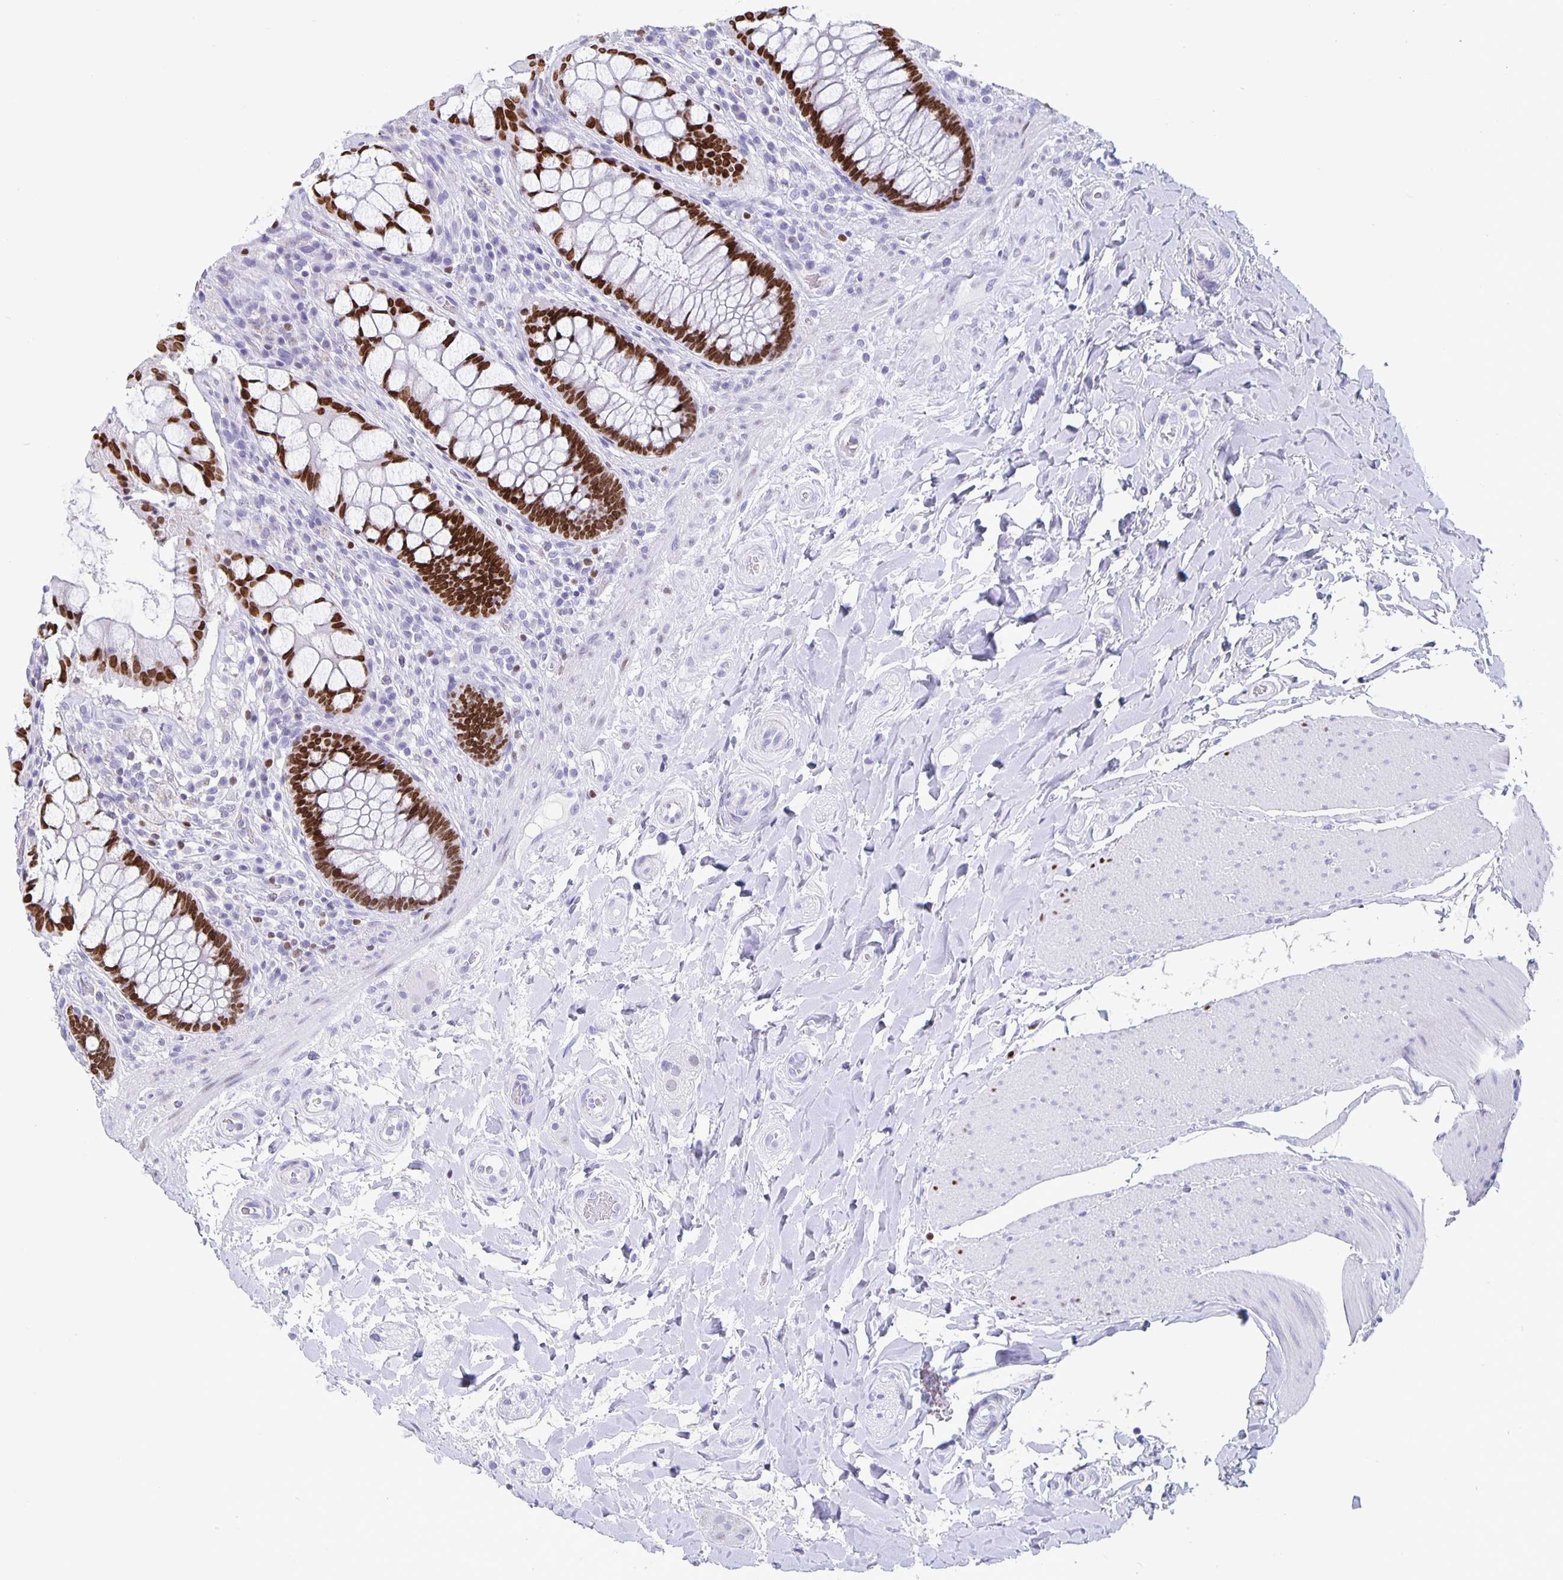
{"staining": {"intensity": "strong", "quantity": ">75%", "location": "nuclear"}, "tissue": "rectum", "cell_type": "Glandular cells", "image_type": "normal", "snomed": [{"axis": "morphology", "description": "Normal tissue, NOS"}, {"axis": "topography", "description": "Rectum"}], "caption": "Protein expression analysis of unremarkable human rectum reveals strong nuclear positivity in about >75% of glandular cells. The staining was performed using DAB, with brown indicating positive protein expression. Nuclei are stained blue with hematoxylin.", "gene": "SATB2", "patient": {"sex": "female", "age": 58}}